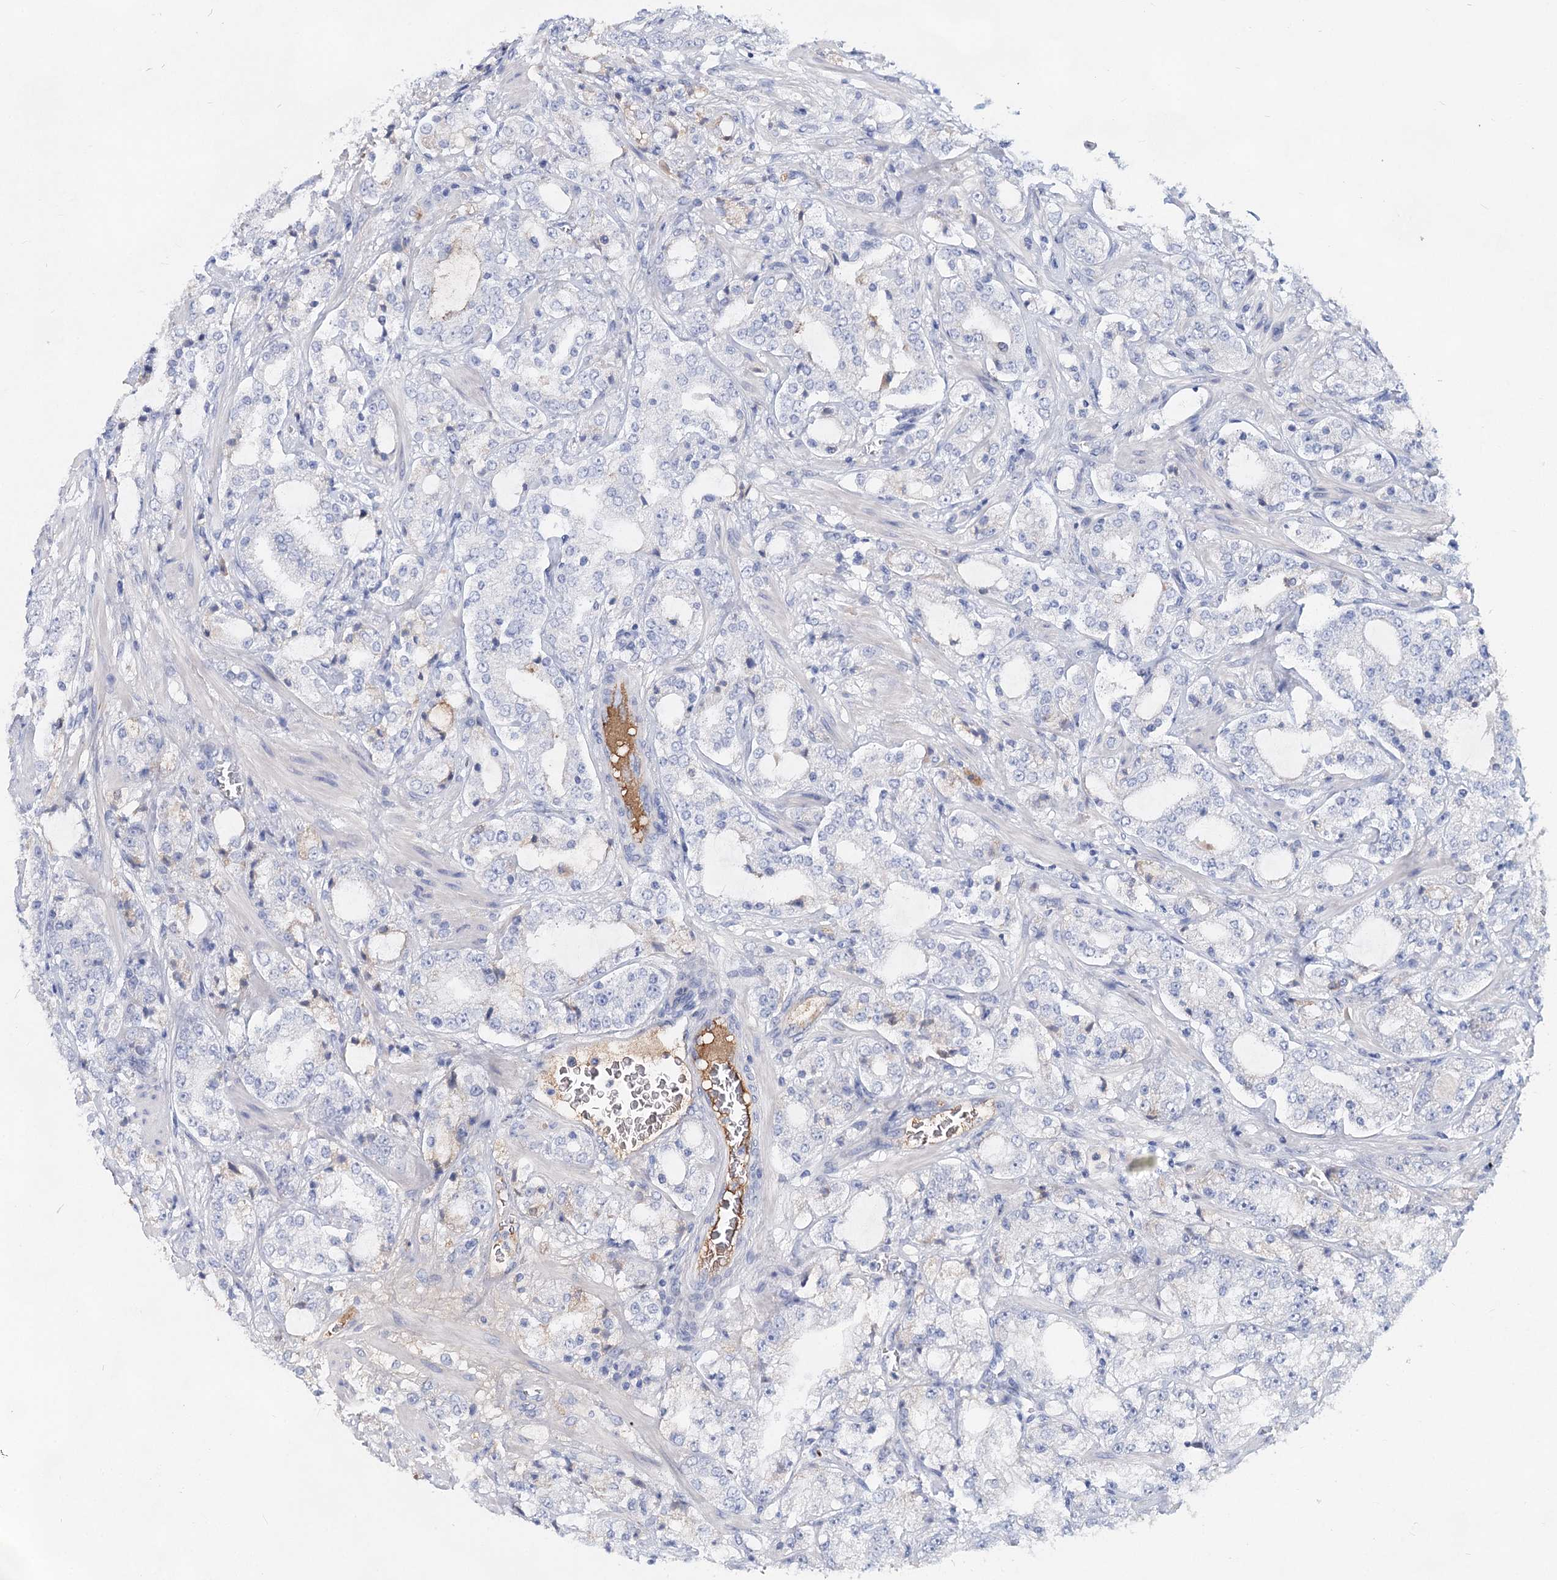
{"staining": {"intensity": "negative", "quantity": "none", "location": "none"}, "tissue": "prostate cancer", "cell_type": "Tumor cells", "image_type": "cancer", "snomed": [{"axis": "morphology", "description": "Adenocarcinoma, High grade"}, {"axis": "topography", "description": "Prostate"}], "caption": "The IHC histopathology image has no significant positivity in tumor cells of prostate cancer tissue. (DAB (3,3'-diaminobenzidine) immunohistochemistry (IHC), high magnification).", "gene": "TASOR2", "patient": {"sex": "male", "age": 64}}